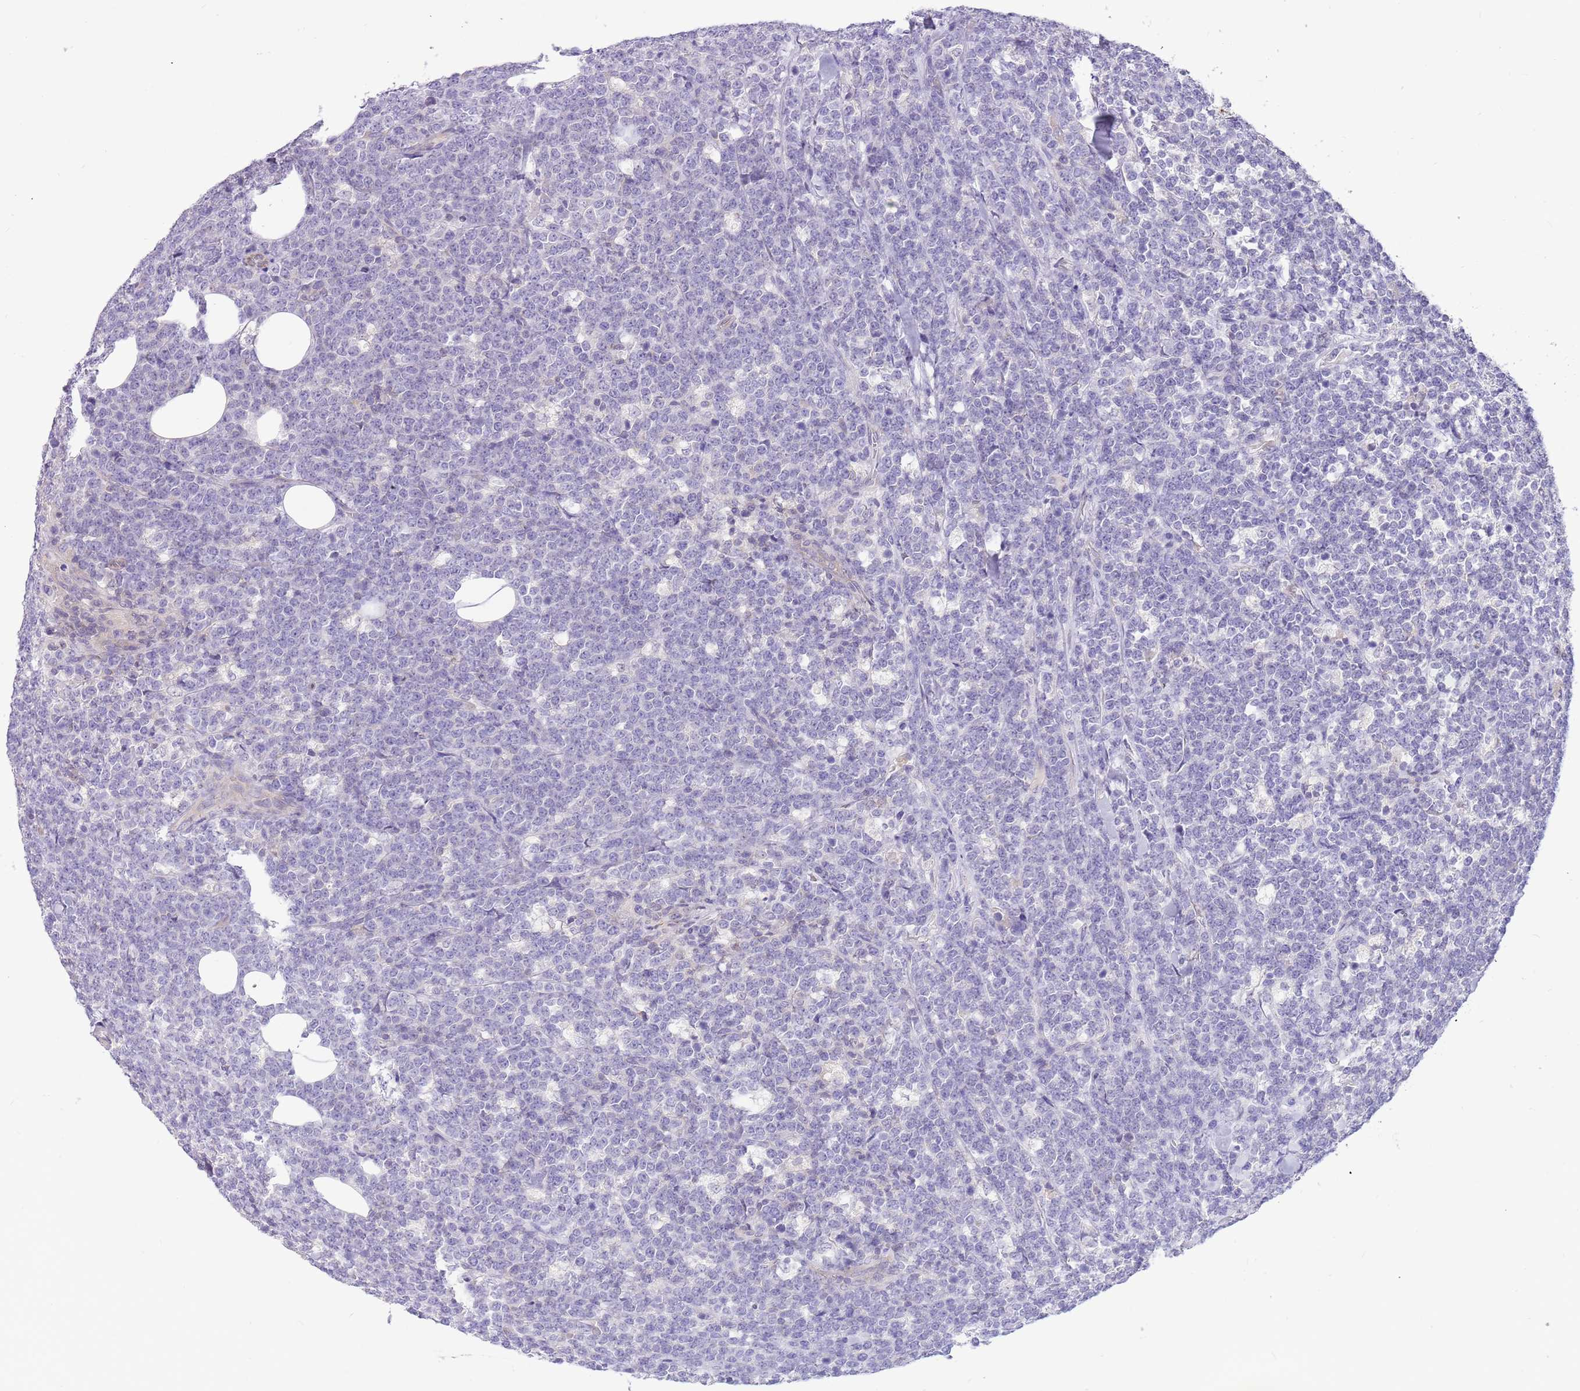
{"staining": {"intensity": "negative", "quantity": "none", "location": "none"}, "tissue": "lymphoma", "cell_type": "Tumor cells", "image_type": "cancer", "snomed": [{"axis": "morphology", "description": "Malignant lymphoma, non-Hodgkin's type, High grade"}, {"axis": "topography", "description": "Small intestine"}], "caption": "Protein analysis of malignant lymphoma, non-Hodgkin's type (high-grade) shows no significant expression in tumor cells.", "gene": "GLCE", "patient": {"sex": "male", "age": 8}}